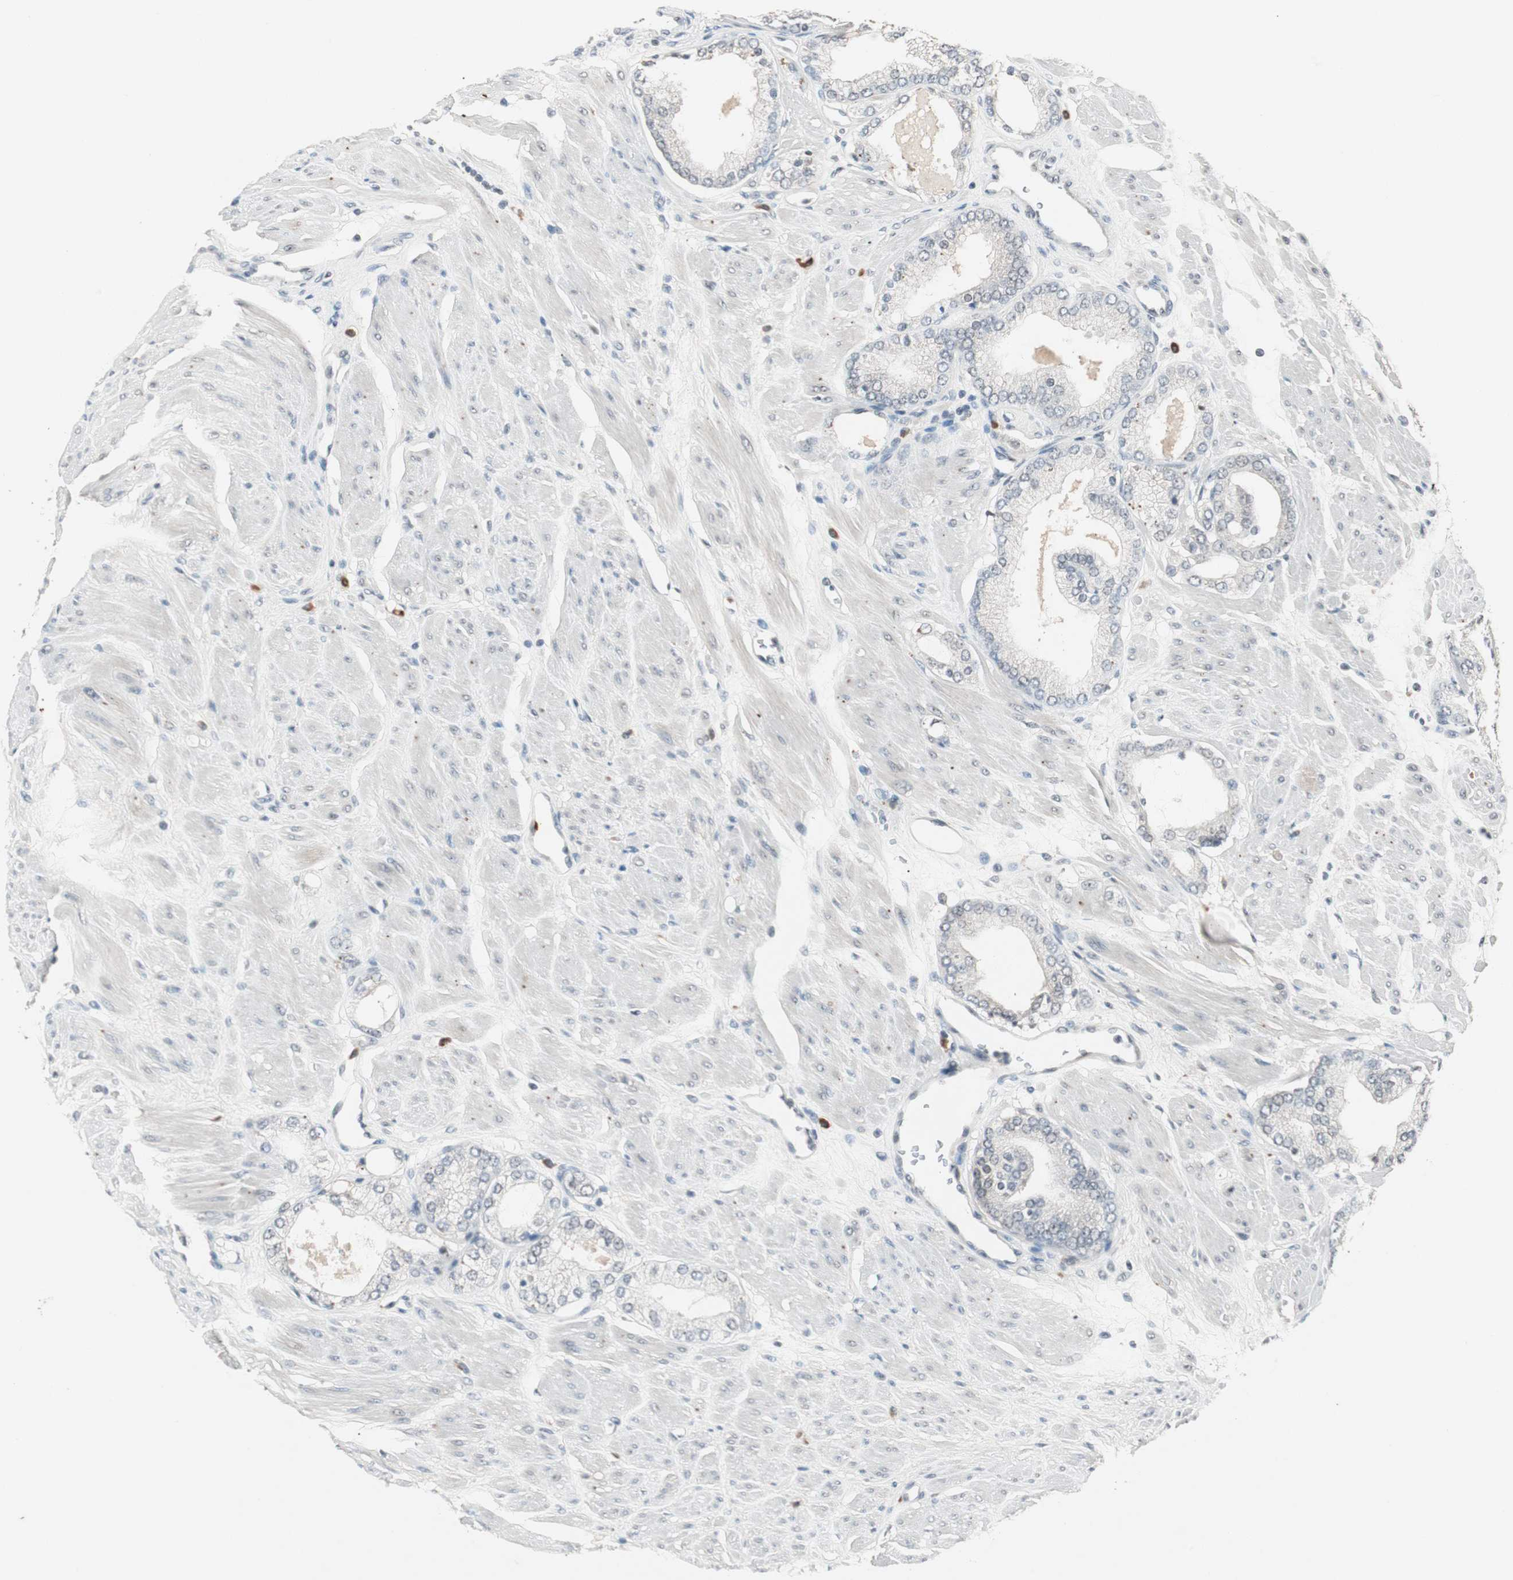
{"staining": {"intensity": "negative", "quantity": "none", "location": "none"}, "tissue": "prostate cancer", "cell_type": "Tumor cells", "image_type": "cancer", "snomed": [{"axis": "morphology", "description": "Adenocarcinoma, High grade"}, {"axis": "topography", "description": "Prostate"}], "caption": "Prostate cancer (high-grade adenocarcinoma) stained for a protein using immunohistochemistry demonstrates no expression tumor cells.", "gene": "NFRKB", "patient": {"sex": "male", "age": 61}}